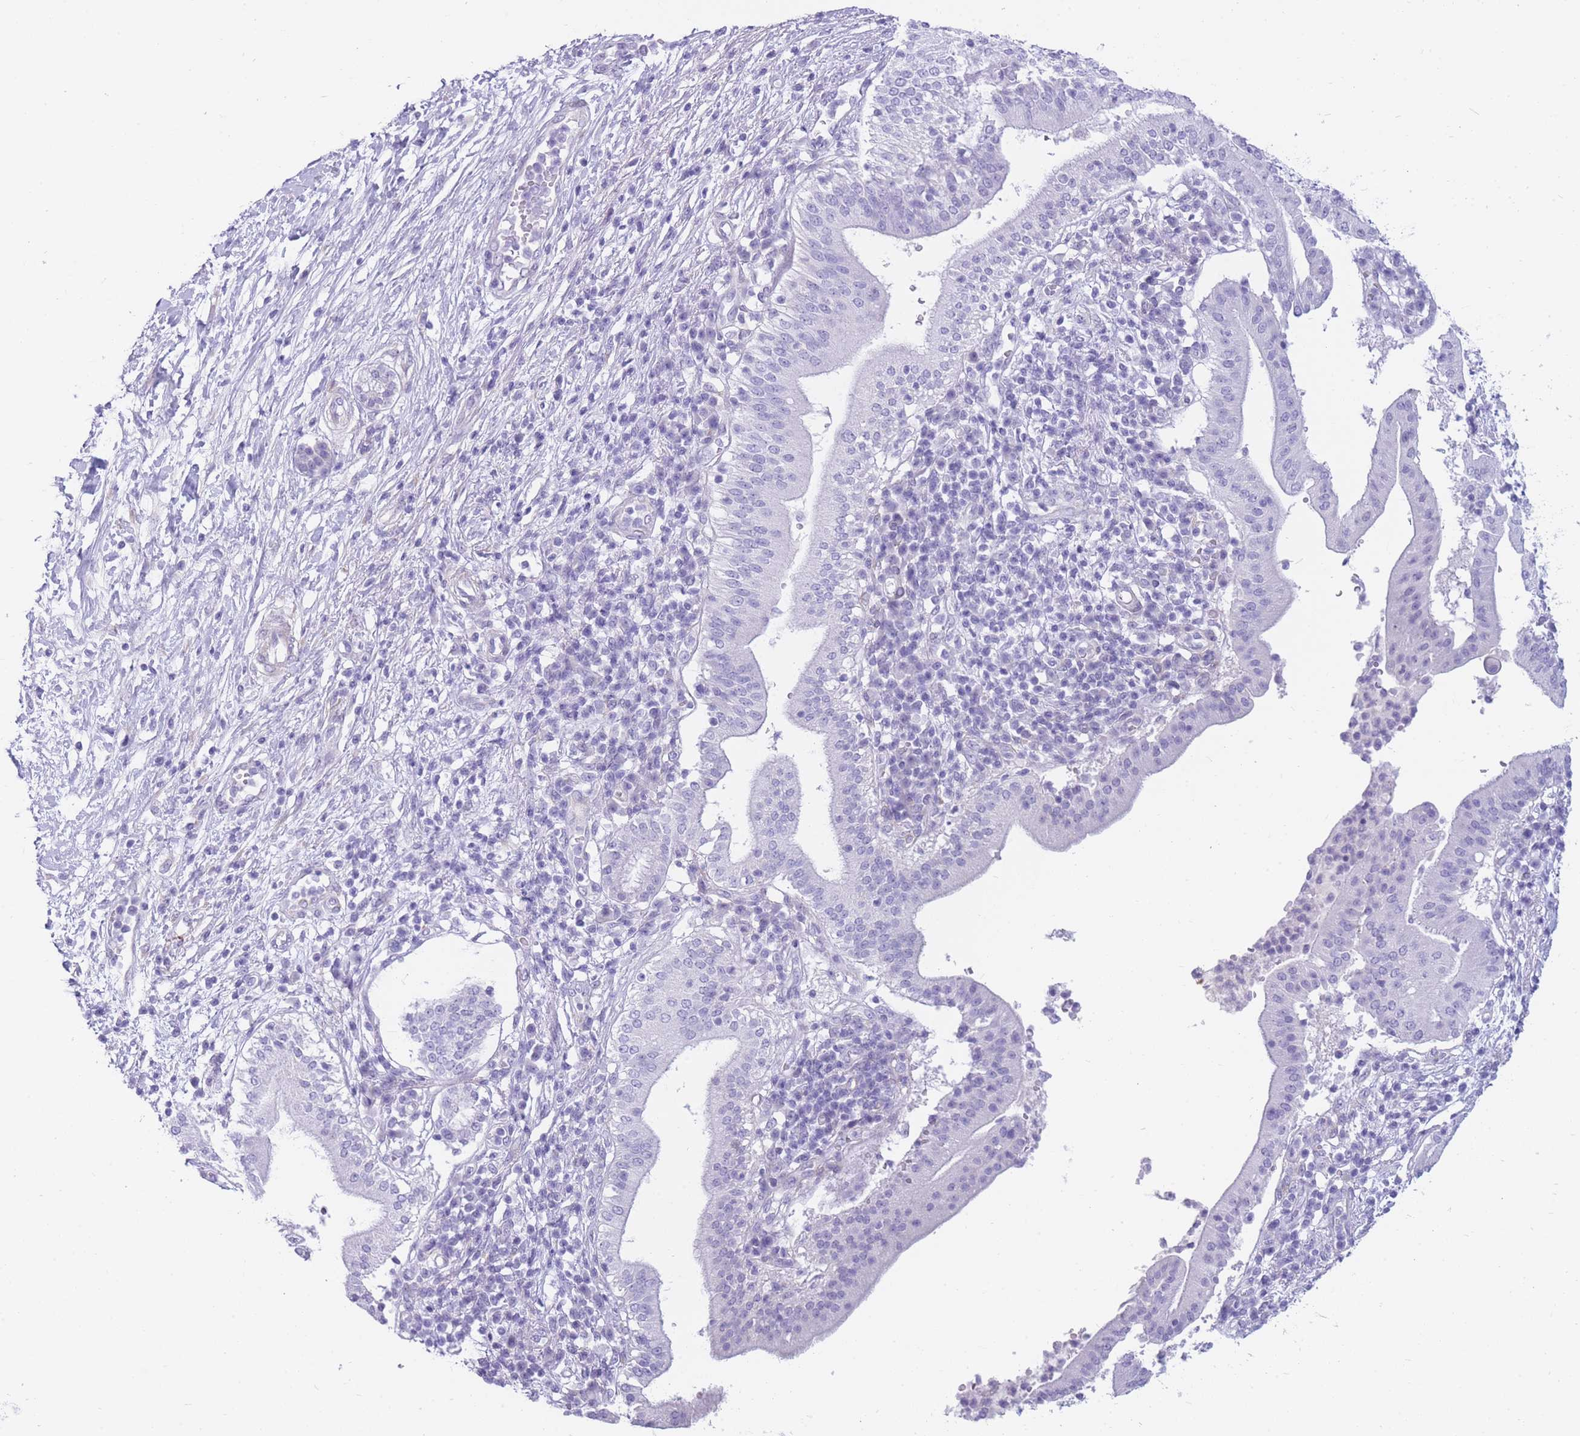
{"staining": {"intensity": "negative", "quantity": "none", "location": "none"}, "tissue": "pancreatic cancer", "cell_type": "Tumor cells", "image_type": "cancer", "snomed": [{"axis": "morphology", "description": "Adenocarcinoma, NOS"}, {"axis": "topography", "description": "Pancreas"}], "caption": "This is an IHC image of human adenocarcinoma (pancreatic). There is no positivity in tumor cells.", "gene": "MTSS2", "patient": {"sex": "male", "age": 68}}